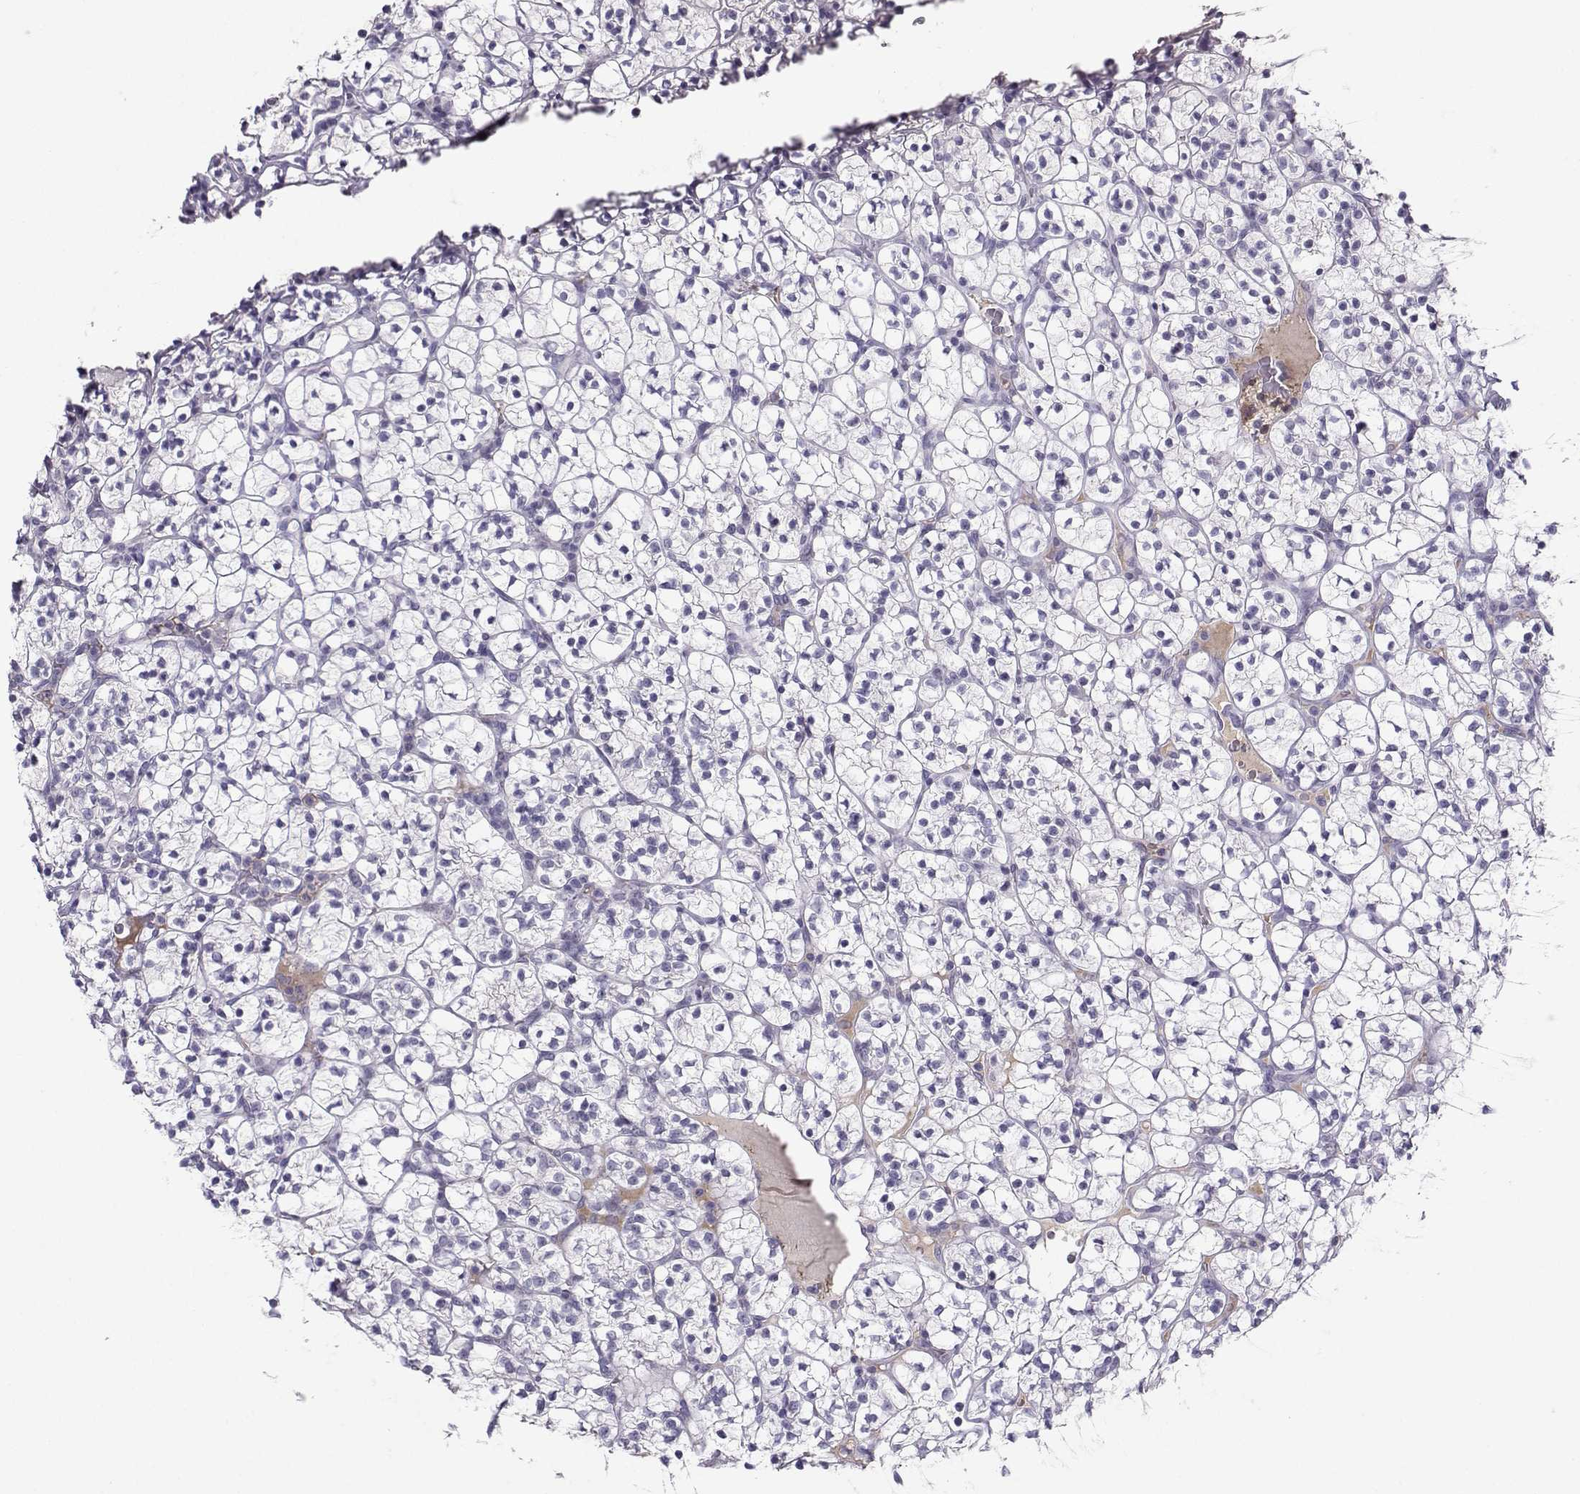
{"staining": {"intensity": "negative", "quantity": "none", "location": "none"}, "tissue": "renal cancer", "cell_type": "Tumor cells", "image_type": "cancer", "snomed": [{"axis": "morphology", "description": "Adenocarcinoma, NOS"}, {"axis": "topography", "description": "Kidney"}], "caption": "A photomicrograph of human renal cancer (adenocarcinoma) is negative for staining in tumor cells.", "gene": "LHX1", "patient": {"sex": "female", "age": 89}}